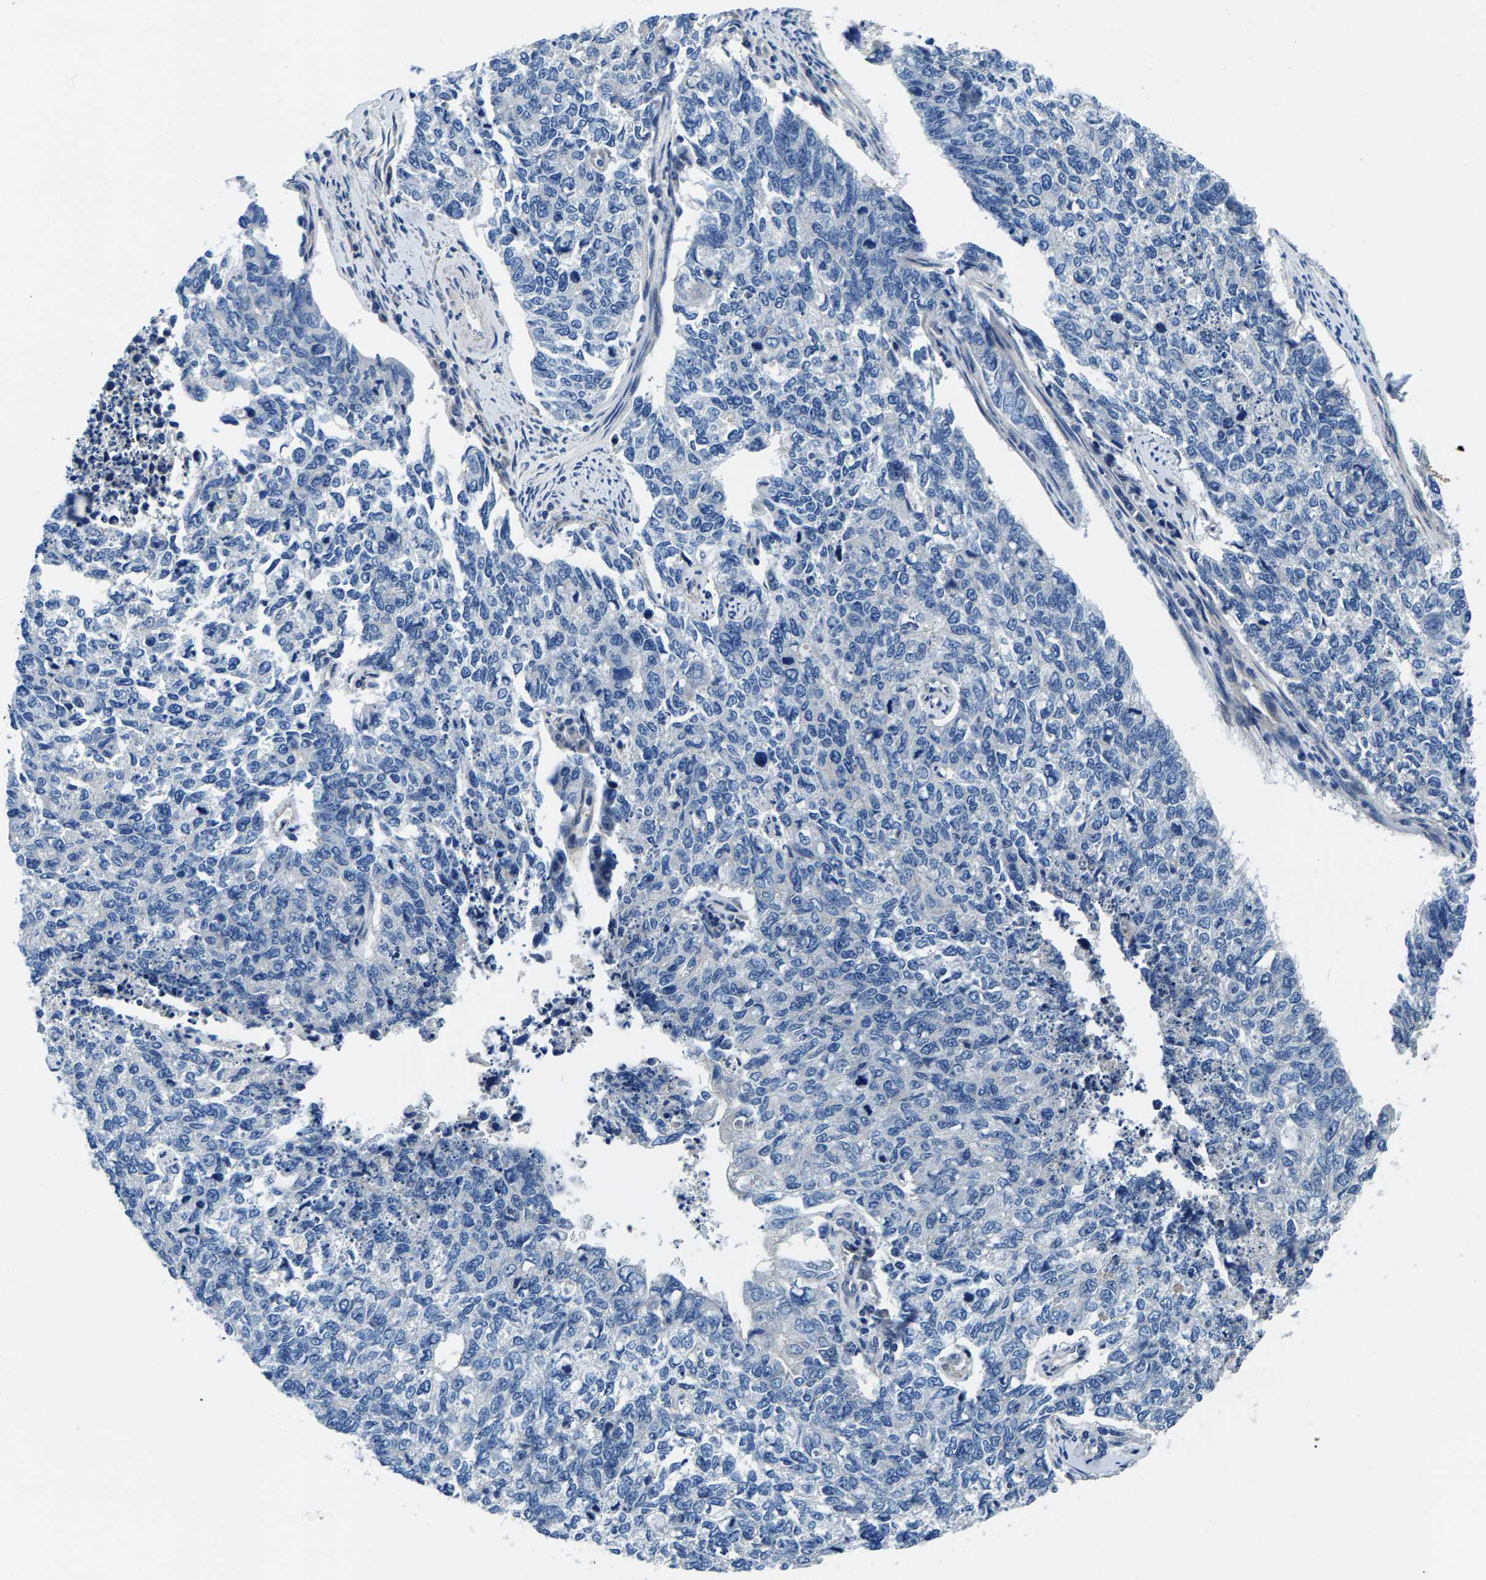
{"staining": {"intensity": "negative", "quantity": "none", "location": "none"}, "tissue": "cervical cancer", "cell_type": "Tumor cells", "image_type": "cancer", "snomed": [{"axis": "morphology", "description": "Squamous cell carcinoma, NOS"}, {"axis": "topography", "description": "Cervix"}], "caption": "High magnification brightfield microscopy of cervical cancer (squamous cell carcinoma) stained with DAB (brown) and counterstained with hematoxylin (blue): tumor cells show no significant staining.", "gene": "CDRT4", "patient": {"sex": "female", "age": 63}}